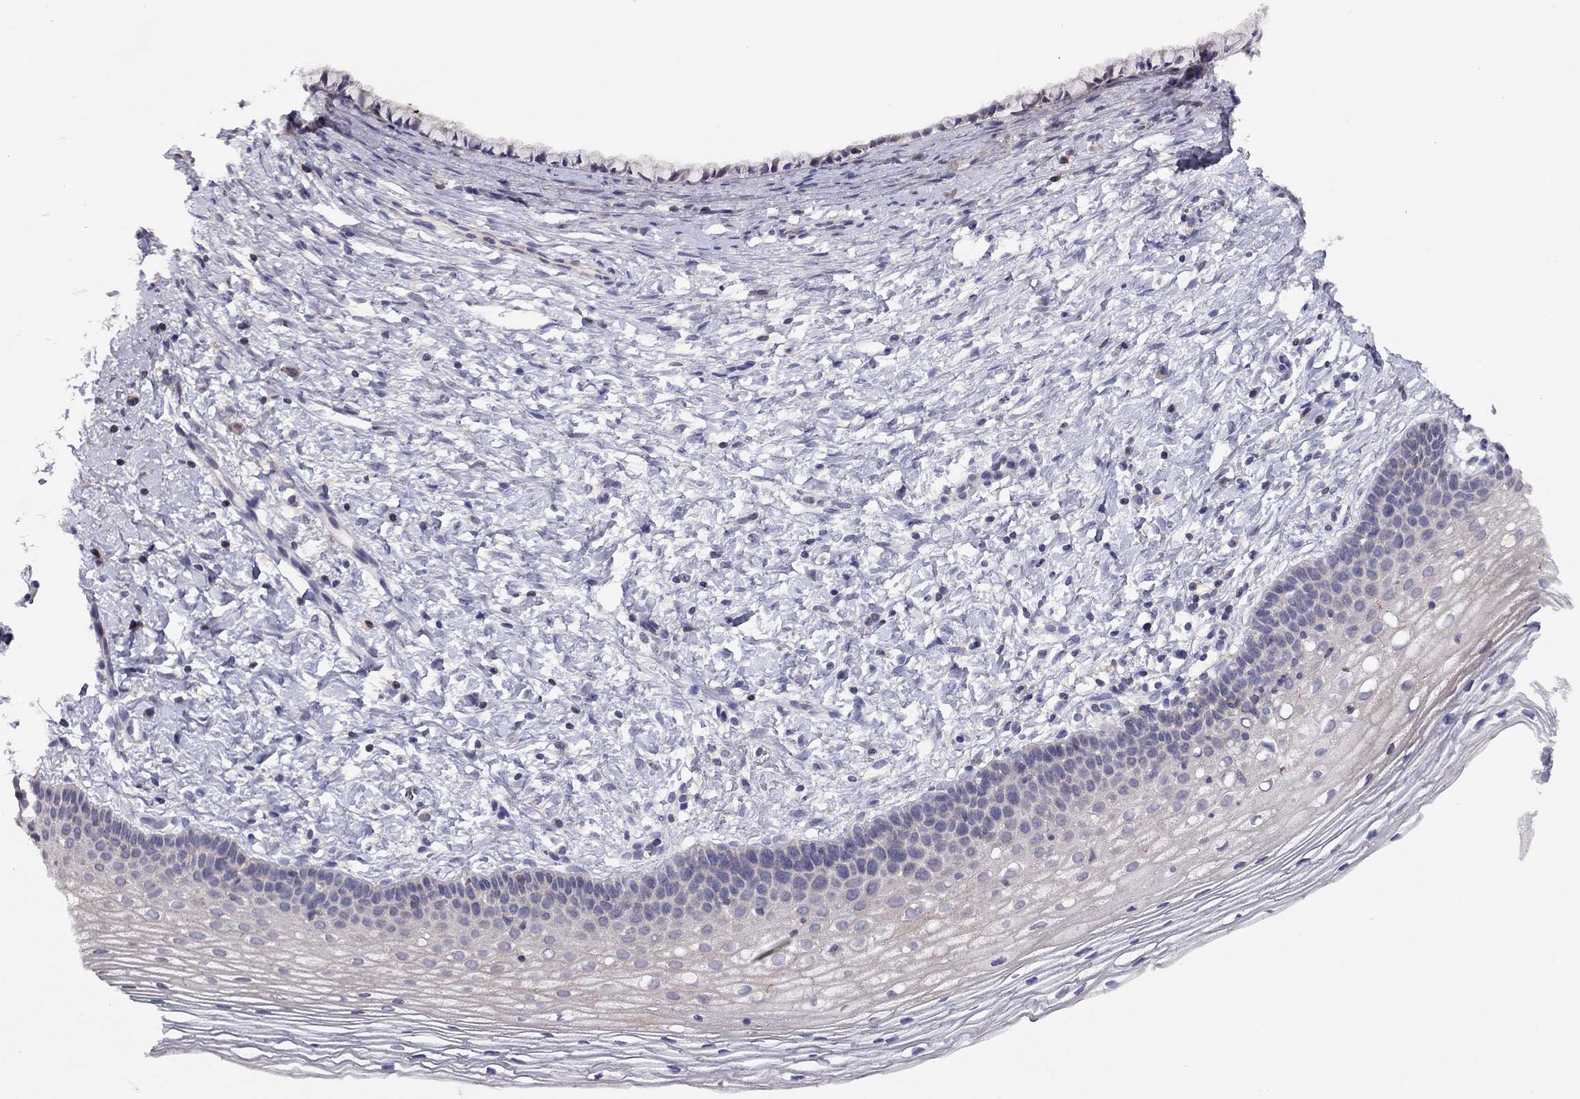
{"staining": {"intensity": "negative", "quantity": "none", "location": "none"}, "tissue": "cervix", "cell_type": "Glandular cells", "image_type": "normal", "snomed": [{"axis": "morphology", "description": "Normal tissue, NOS"}, {"axis": "topography", "description": "Cervix"}], "caption": "The micrograph displays no staining of glandular cells in normal cervix.", "gene": "CITED1", "patient": {"sex": "female", "age": 39}}